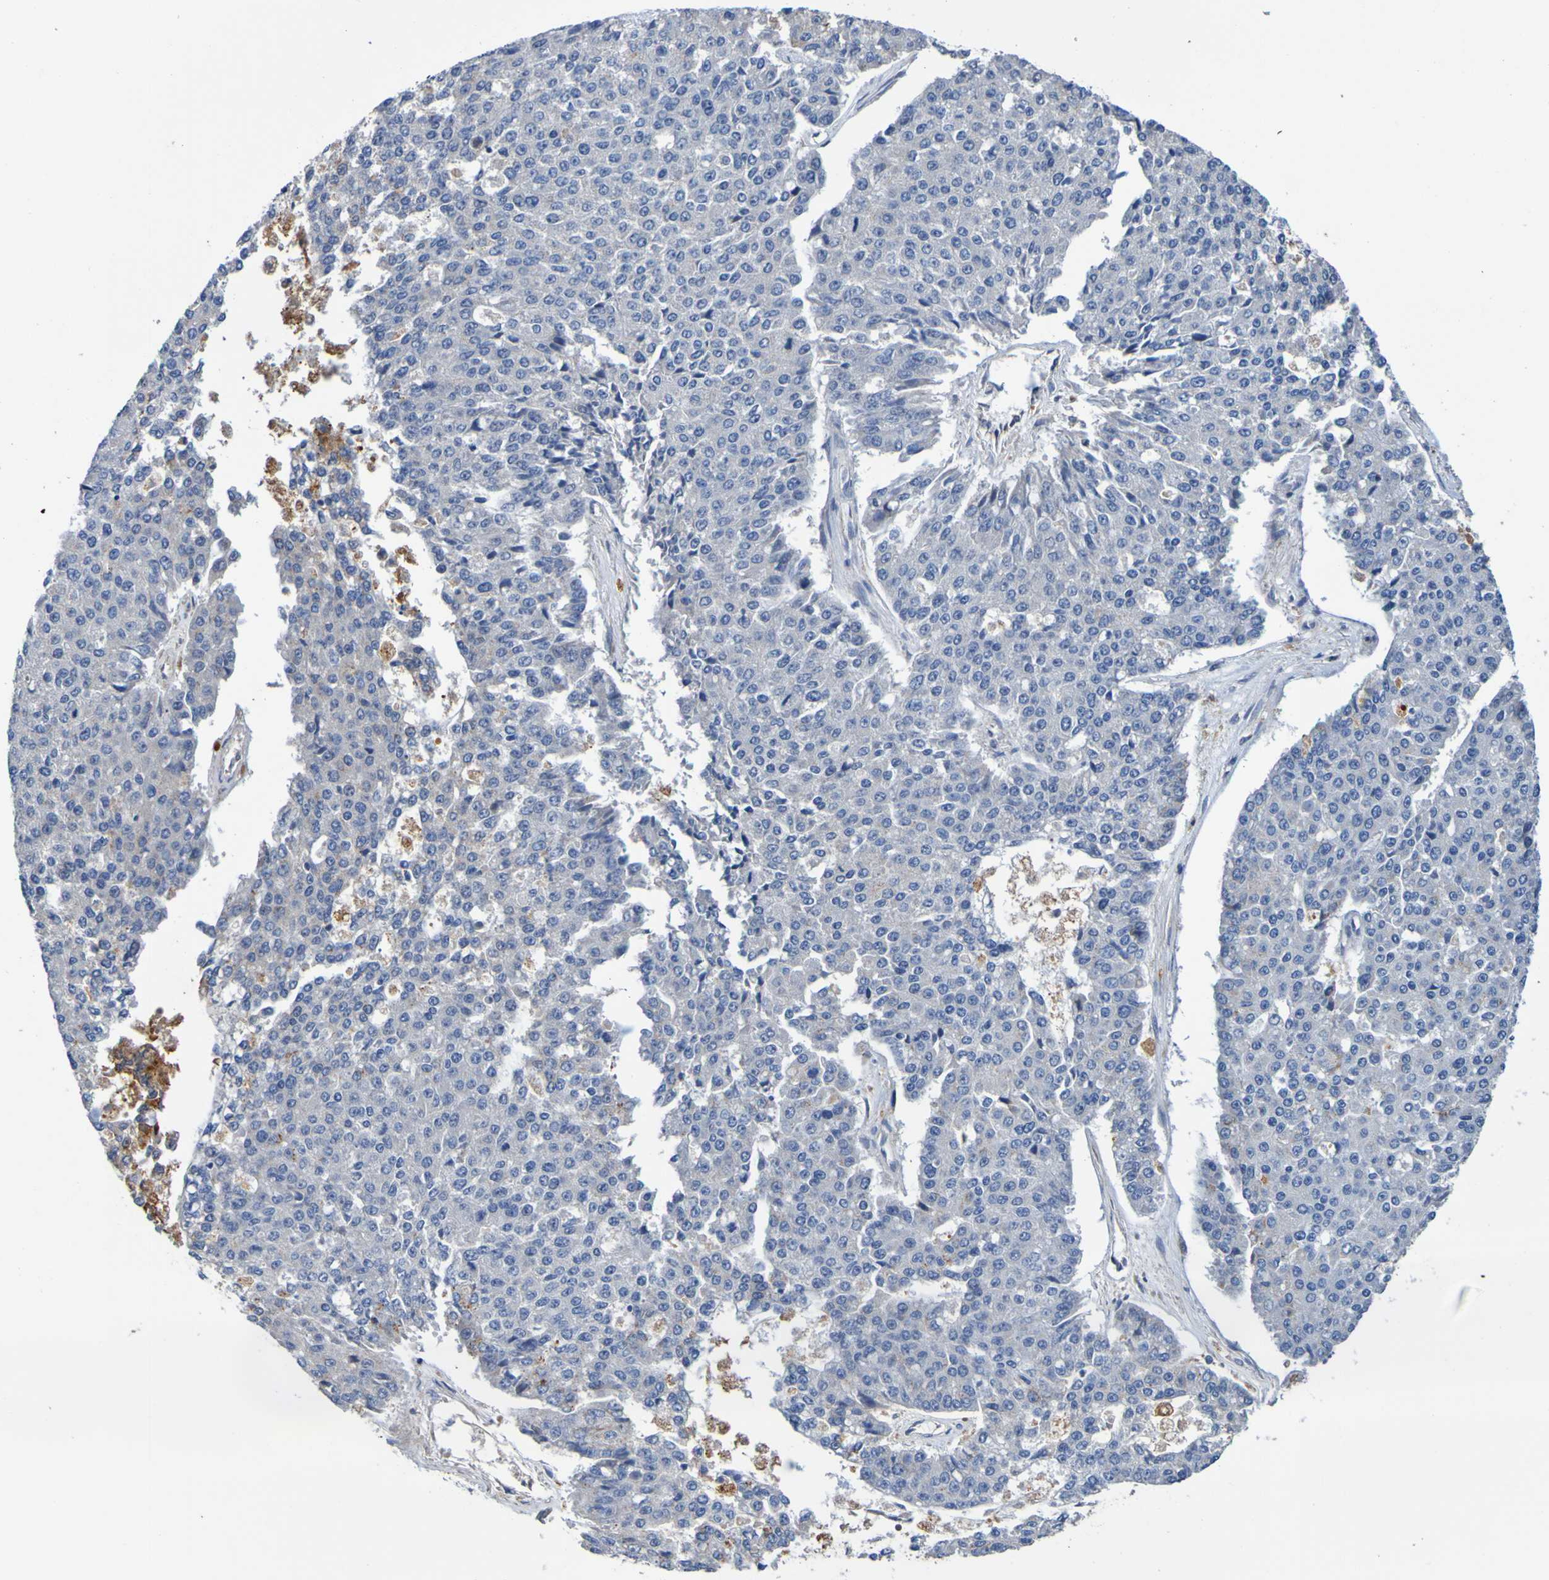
{"staining": {"intensity": "weak", "quantity": ">75%", "location": "cytoplasmic/membranous"}, "tissue": "pancreatic cancer", "cell_type": "Tumor cells", "image_type": "cancer", "snomed": [{"axis": "morphology", "description": "Adenocarcinoma, NOS"}, {"axis": "topography", "description": "Pancreas"}], "caption": "Approximately >75% of tumor cells in human adenocarcinoma (pancreatic) display weak cytoplasmic/membranous protein positivity as visualized by brown immunohistochemical staining.", "gene": "METAP2", "patient": {"sex": "male", "age": 50}}